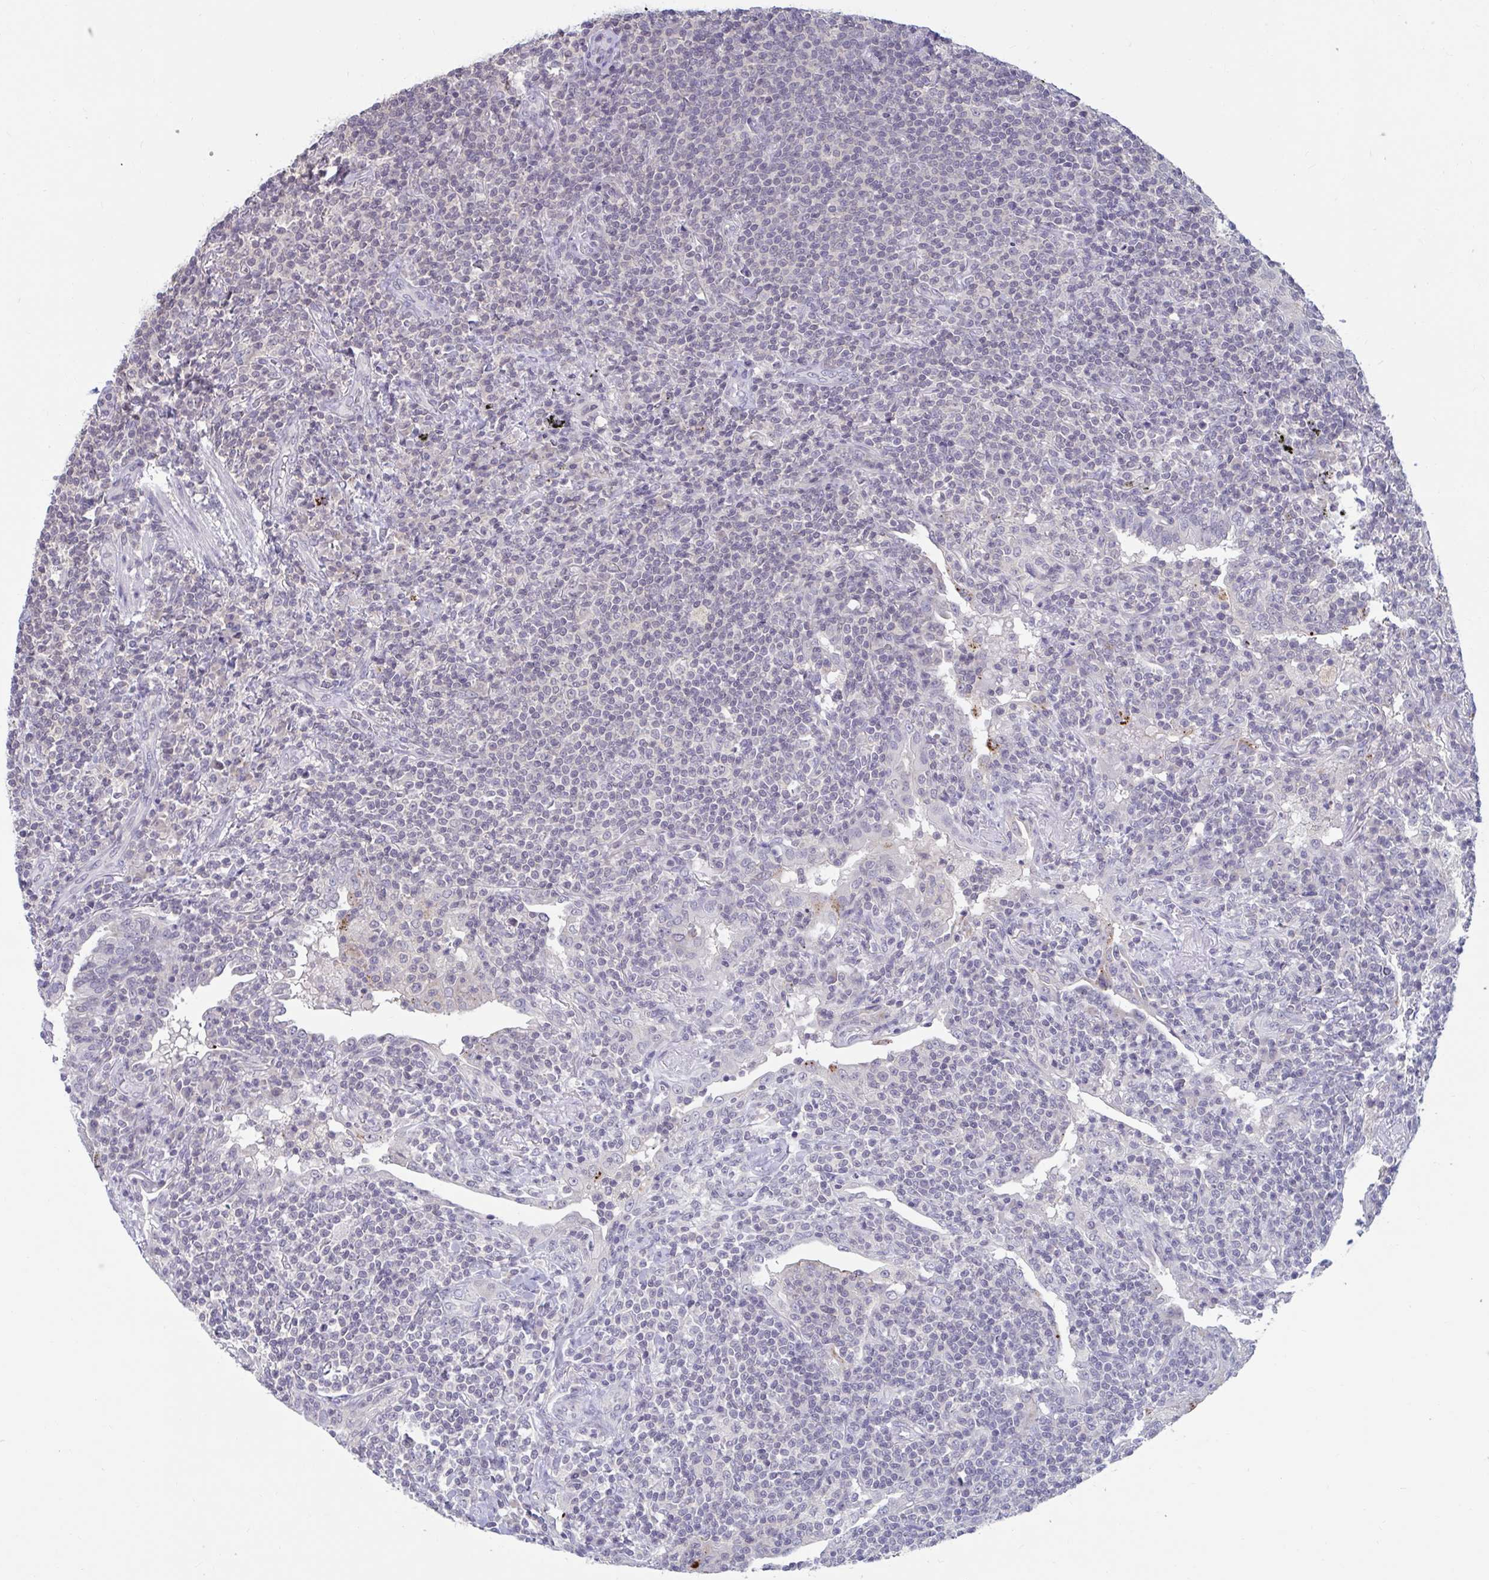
{"staining": {"intensity": "negative", "quantity": "none", "location": "none"}, "tissue": "lymphoma", "cell_type": "Tumor cells", "image_type": "cancer", "snomed": [{"axis": "morphology", "description": "Malignant lymphoma, non-Hodgkin's type, Low grade"}, {"axis": "topography", "description": "Lung"}], "caption": "Protein analysis of lymphoma displays no significant positivity in tumor cells.", "gene": "ARPP19", "patient": {"sex": "female", "age": 71}}